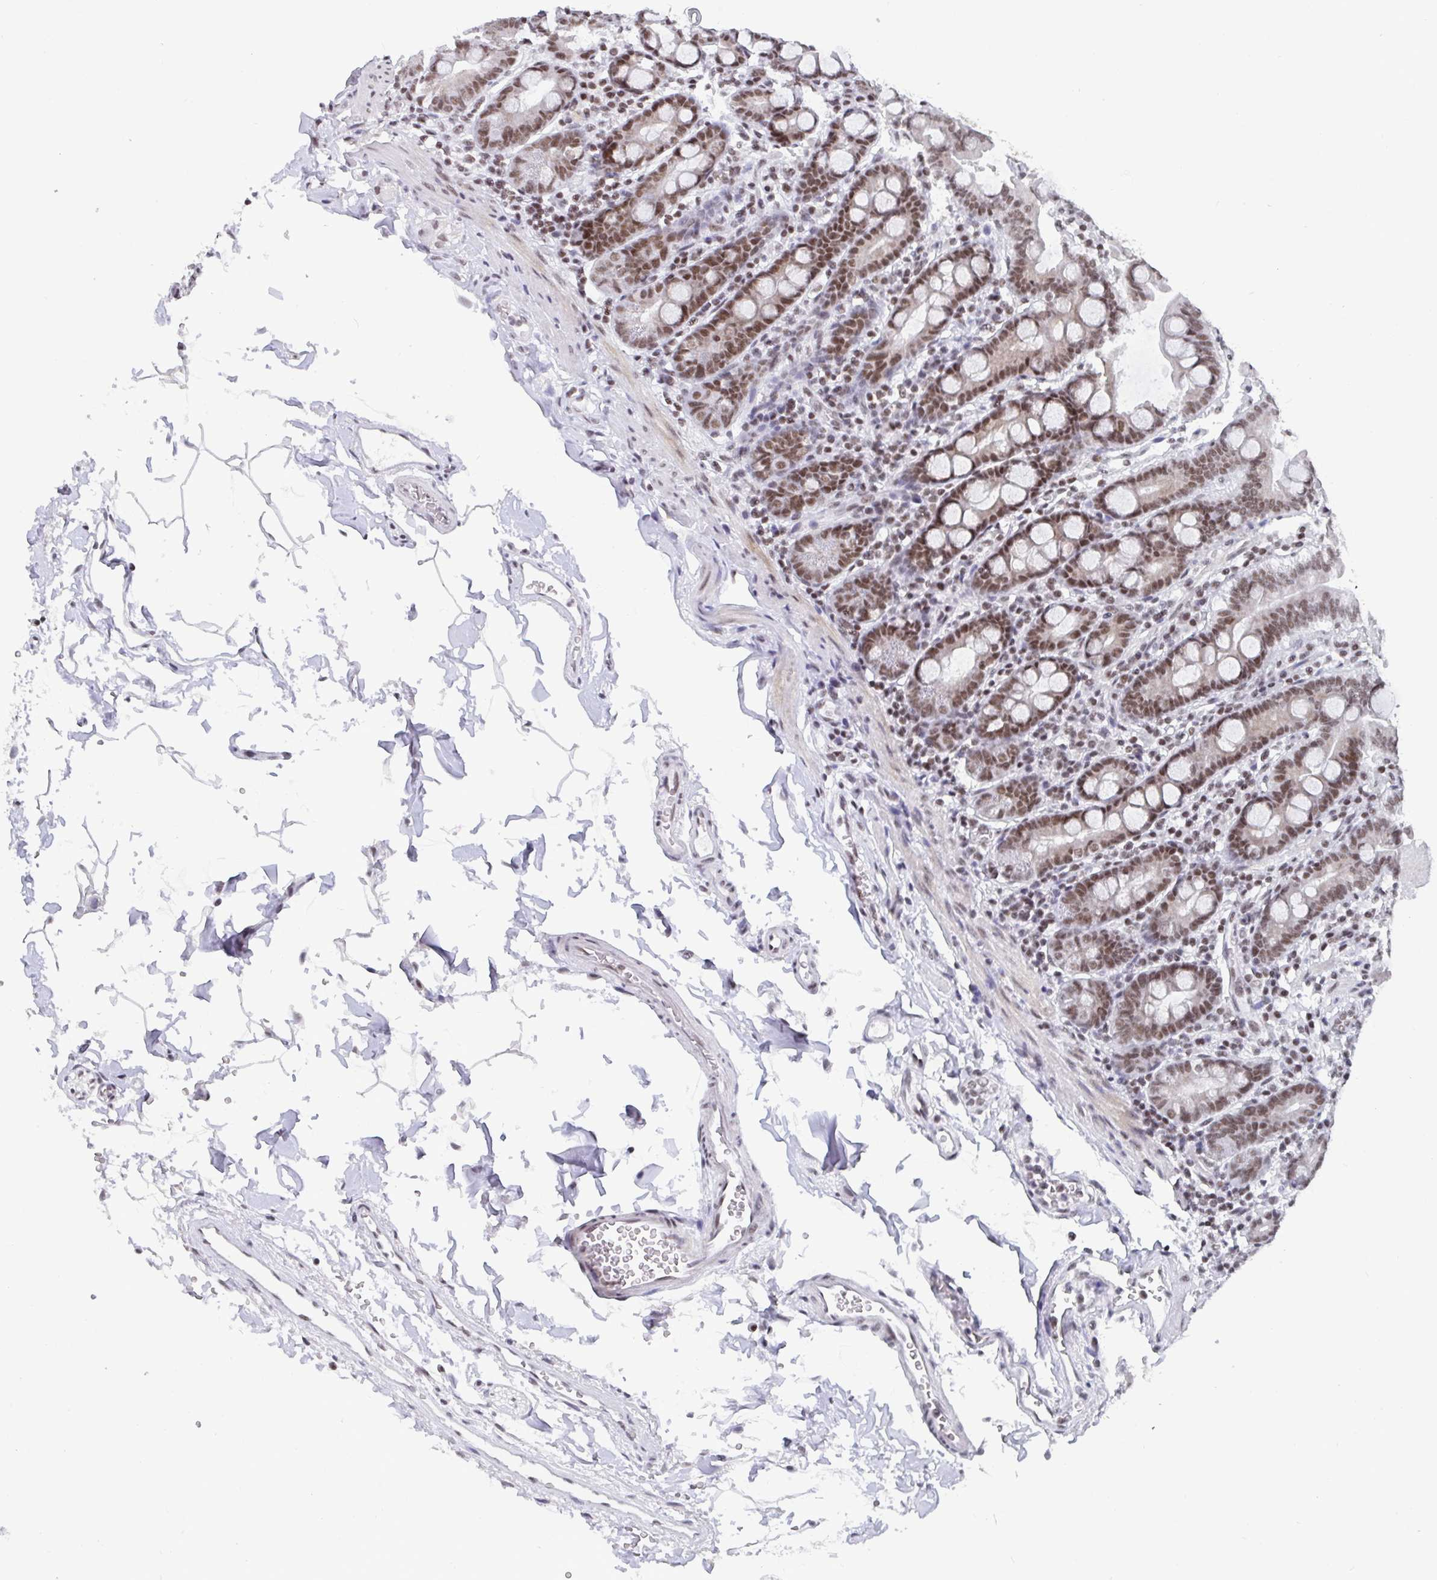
{"staining": {"intensity": "moderate", "quantity": ">75%", "location": "nuclear"}, "tissue": "duodenum", "cell_type": "Glandular cells", "image_type": "normal", "snomed": [{"axis": "morphology", "description": "Normal tissue, NOS"}, {"axis": "topography", "description": "Pancreas"}, {"axis": "topography", "description": "Duodenum"}], "caption": "The micrograph reveals immunohistochemical staining of normal duodenum. There is moderate nuclear expression is seen in approximately >75% of glandular cells.", "gene": "CTCF", "patient": {"sex": "male", "age": 59}}